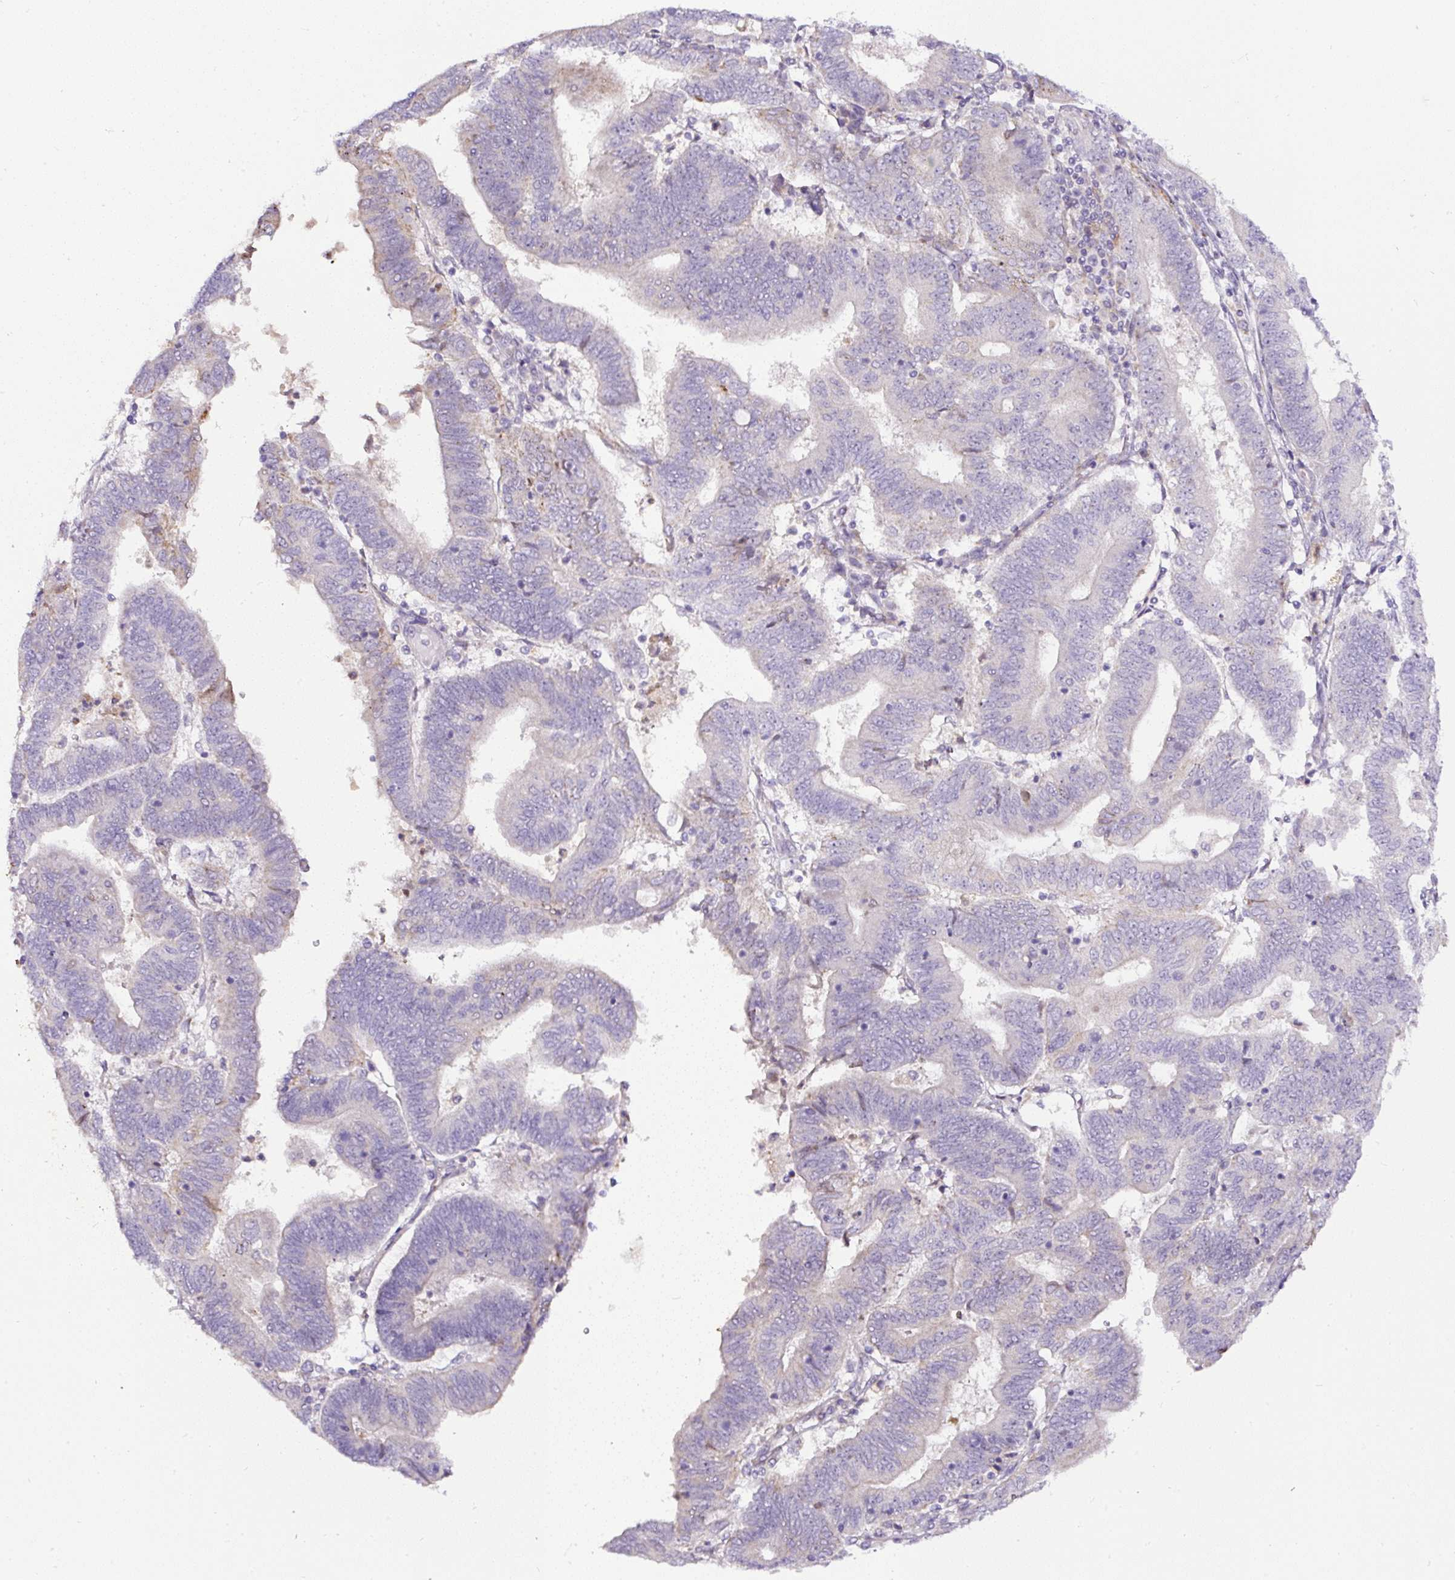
{"staining": {"intensity": "negative", "quantity": "none", "location": "none"}, "tissue": "endometrial cancer", "cell_type": "Tumor cells", "image_type": "cancer", "snomed": [{"axis": "morphology", "description": "Adenocarcinoma, NOS"}, {"axis": "topography", "description": "Endometrium"}], "caption": "A high-resolution micrograph shows immunohistochemistry (IHC) staining of endometrial cancer (adenocarcinoma), which demonstrates no significant positivity in tumor cells.", "gene": "HPS4", "patient": {"sex": "female", "age": 70}}